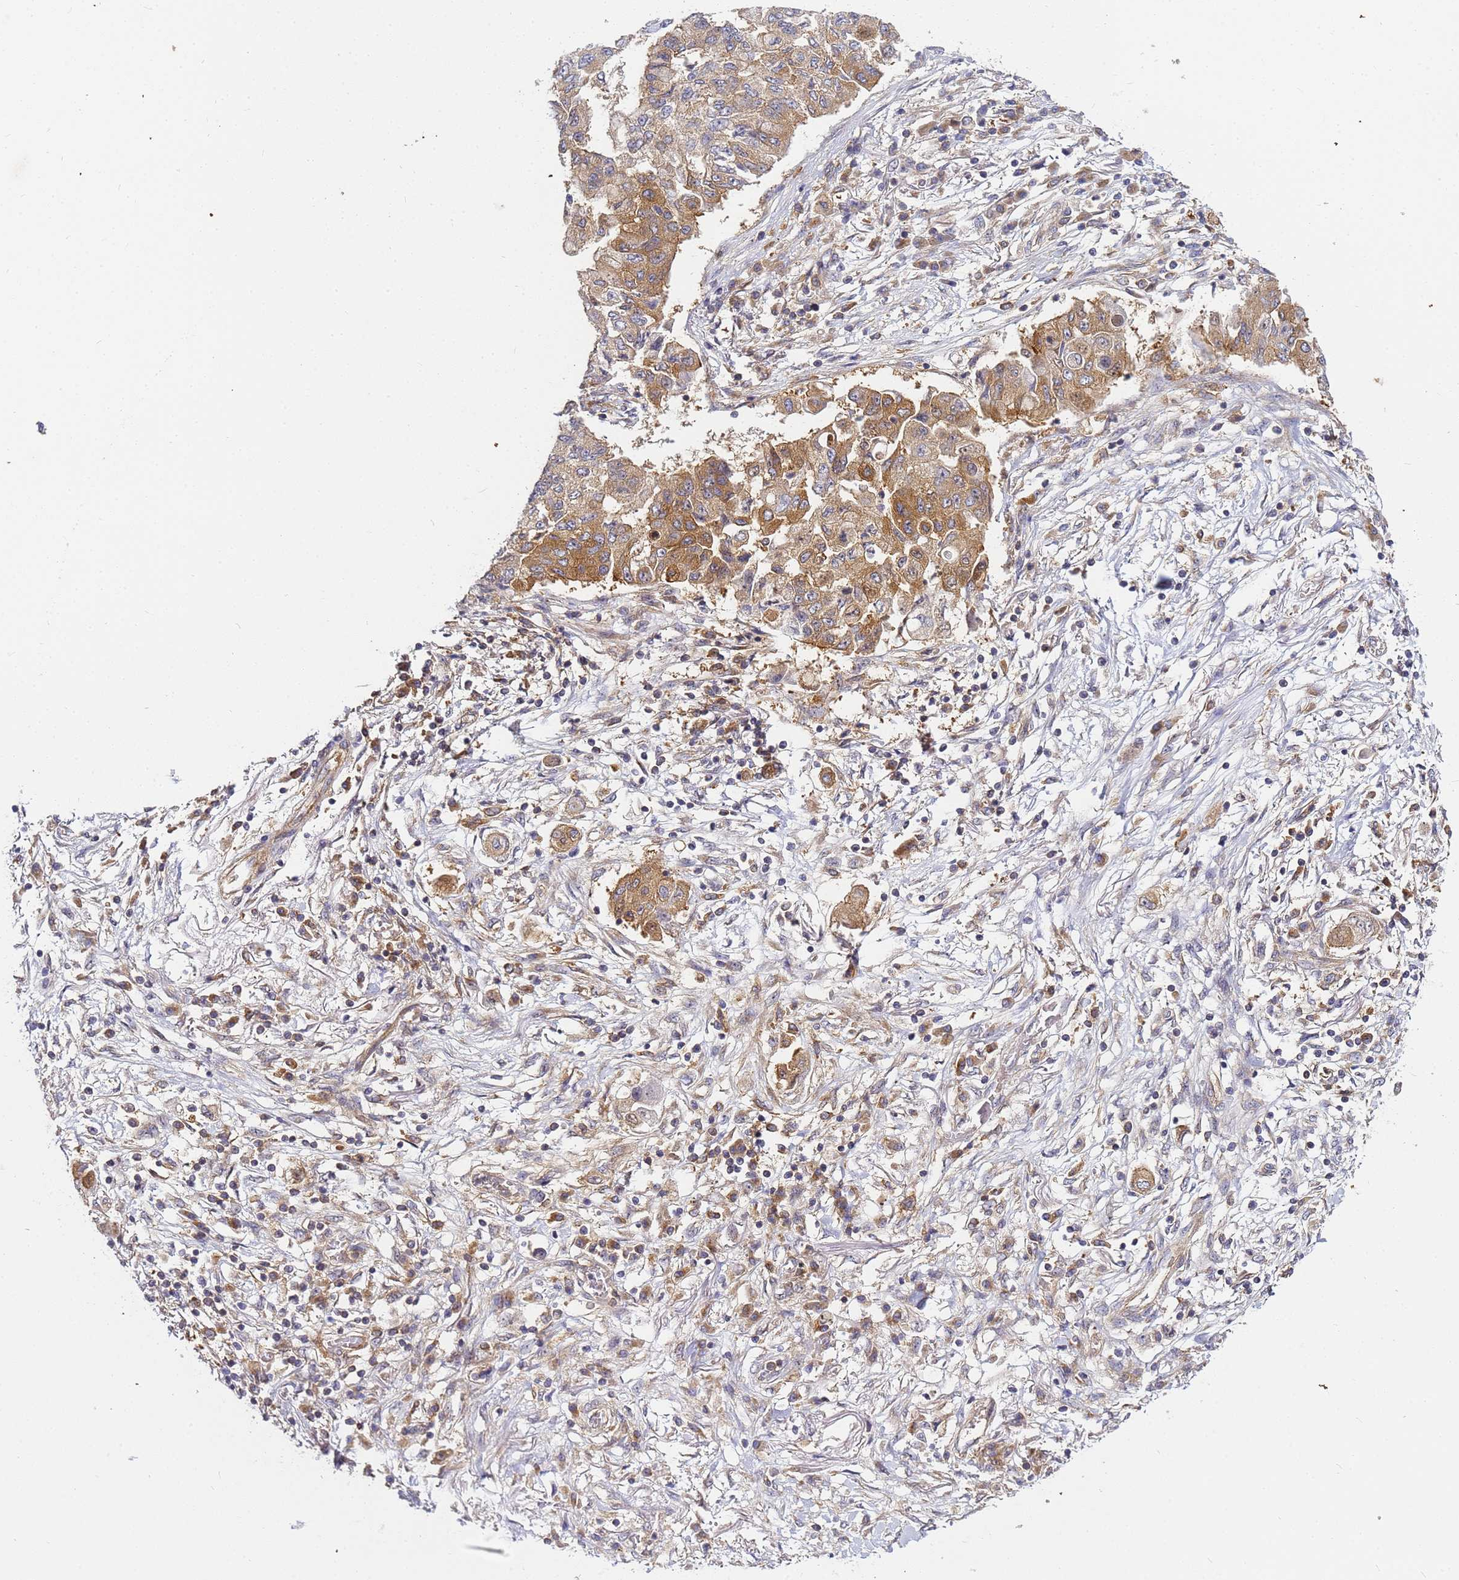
{"staining": {"intensity": "moderate", "quantity": ">75%", "location": "cytoplasmic/membranous"}, "tissue": "lung cancer", "cell_type": "Tumor cells", "image_type": "cancer", "snomed": [{"axis": "morphology", "description": "Squamous cell carcinoma, NOS"}, {"axis": "topography", "description": "Lung"}], "caption": "This image exhibits lung squamous cell carcinoma stained with IHC to label a protein in brown. The cytoplasmic/membranous of tumor cells show moderate positivity for the protein. Nuclei are counter-stained blue.", "gene": "CHM", "patient": {"sex": "male", "age": 74}}